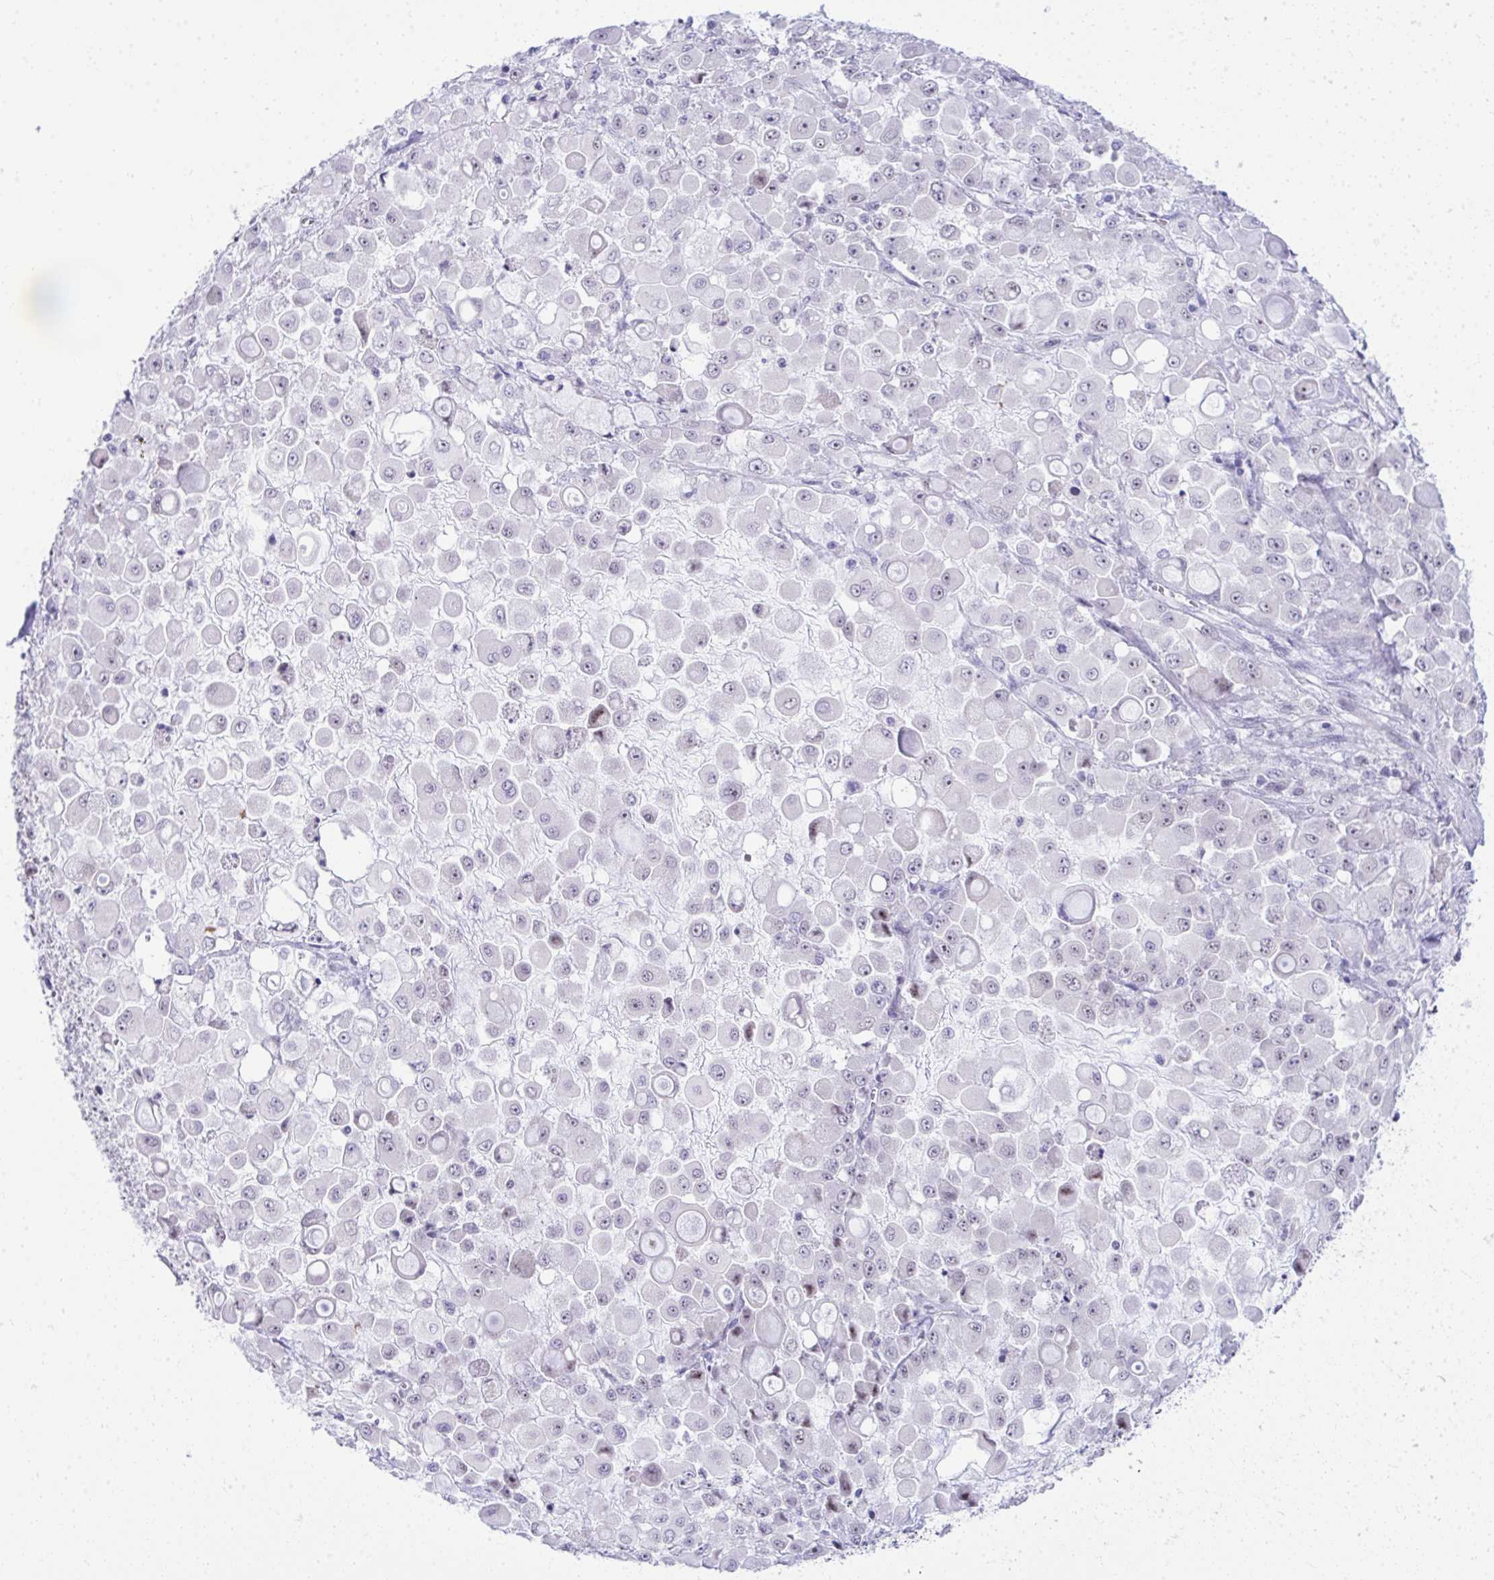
{"staining": {"intensity": "weak", "quantity": "<25%", "location": "nuclear"}, "tissue": "stomach cancer", "cell_type": "Tumor cells", "image_type": "cancer", "snomed": [{"axis": "morphology", "description": "Adenocarcinoma, NOS"}, {"axis": "topography", "description": "Stomach"}], "caption": "Image shows no significant protein positivity in tumor cells of stomach cancer (adenocarcinoma). The staining was performed using DAB to visualize the protein expression in brown, while the nuclei were stained in blue with hematoxylin (Magnification: 20x).", "gene": "EID3", "patient": {"sex": "female", "age": 76}}